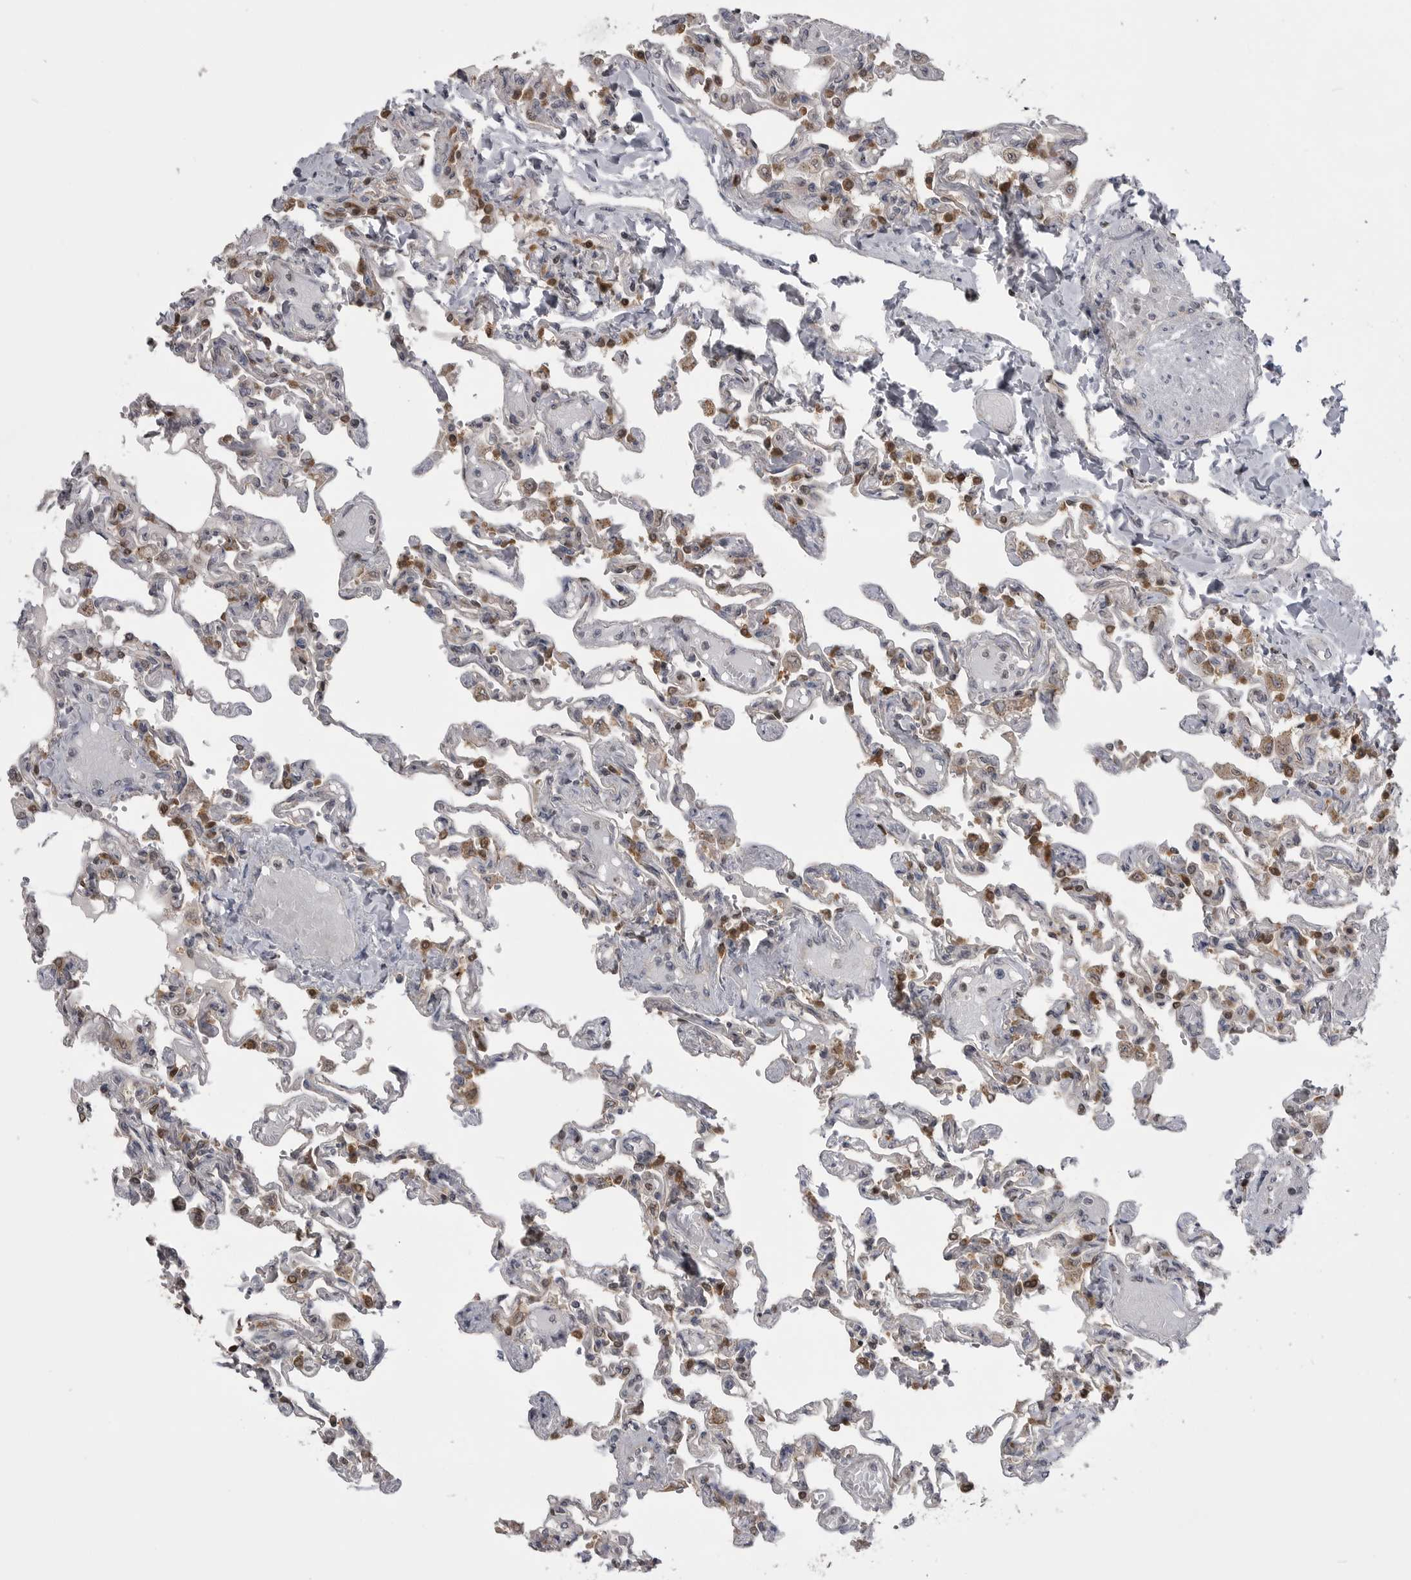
{"staining": {"intensity": "moderate", "quantity": "25%-75%", "location": "cytoplasmic/membranous,nuclear"}, "tissue": "lung", "cell_type": "Alveolar cells", "image_type": "normal", "snomed": [{"axis": "morphology", "description": "Normal tissue, NOS"}, {"axis": "topography", "description": "Lung"}], "caption": "Immunohistochemical staining of benign lung displays 25%-75% levels of moderate cytoplasmic/membranous,nuclear protein staining in approximately 25%-75% of alveolar cells.", "gene": "MAPK13", "patient": {"sex": "male", "age": 21}}